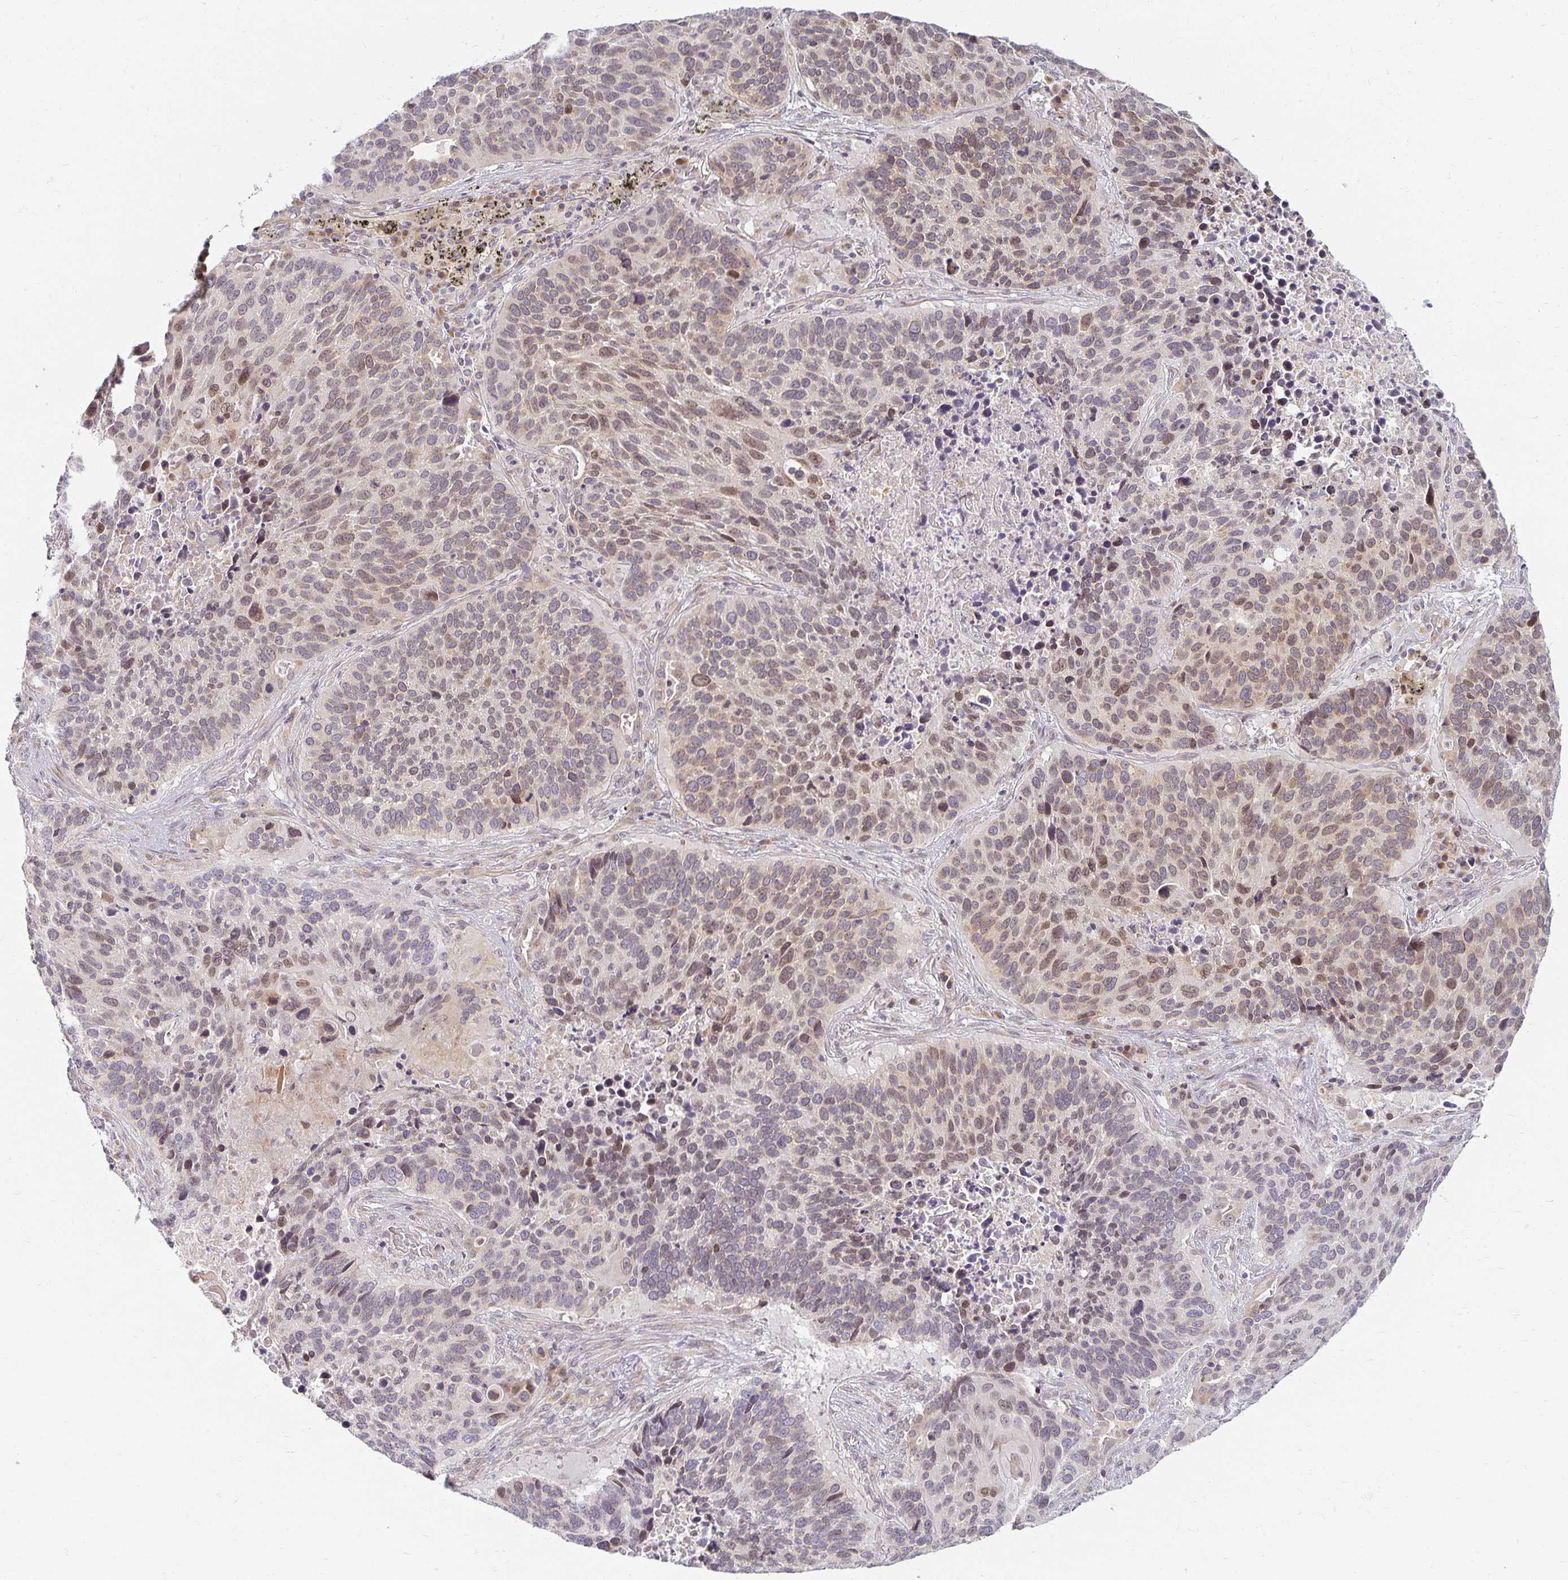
{"staining": {"intensity": "moderate", "quantity": "25%-75%", "location": "nuclear"}, "tissue": "lung cancer", "cell_type": "Tumor cells", "image_type": "cancer", "snomed": [{"axis": "morphology", "description": "Squamous cell carcinoma, NOS"}, {"axis": "topography", "description": "Lung"}], "caption": "Immunohistochemistry histopathology image of neoplastic tissue: squamous cell carcinoma (lung) stained using immunohistochemistry (IHC) exhibits medium levels of moderate protein expression localized specifically in the nuclear of tumor cells, appearing as a nuclear brown color.", "gene": "EHF", "patient": {"sex": "male", "age": 68}}